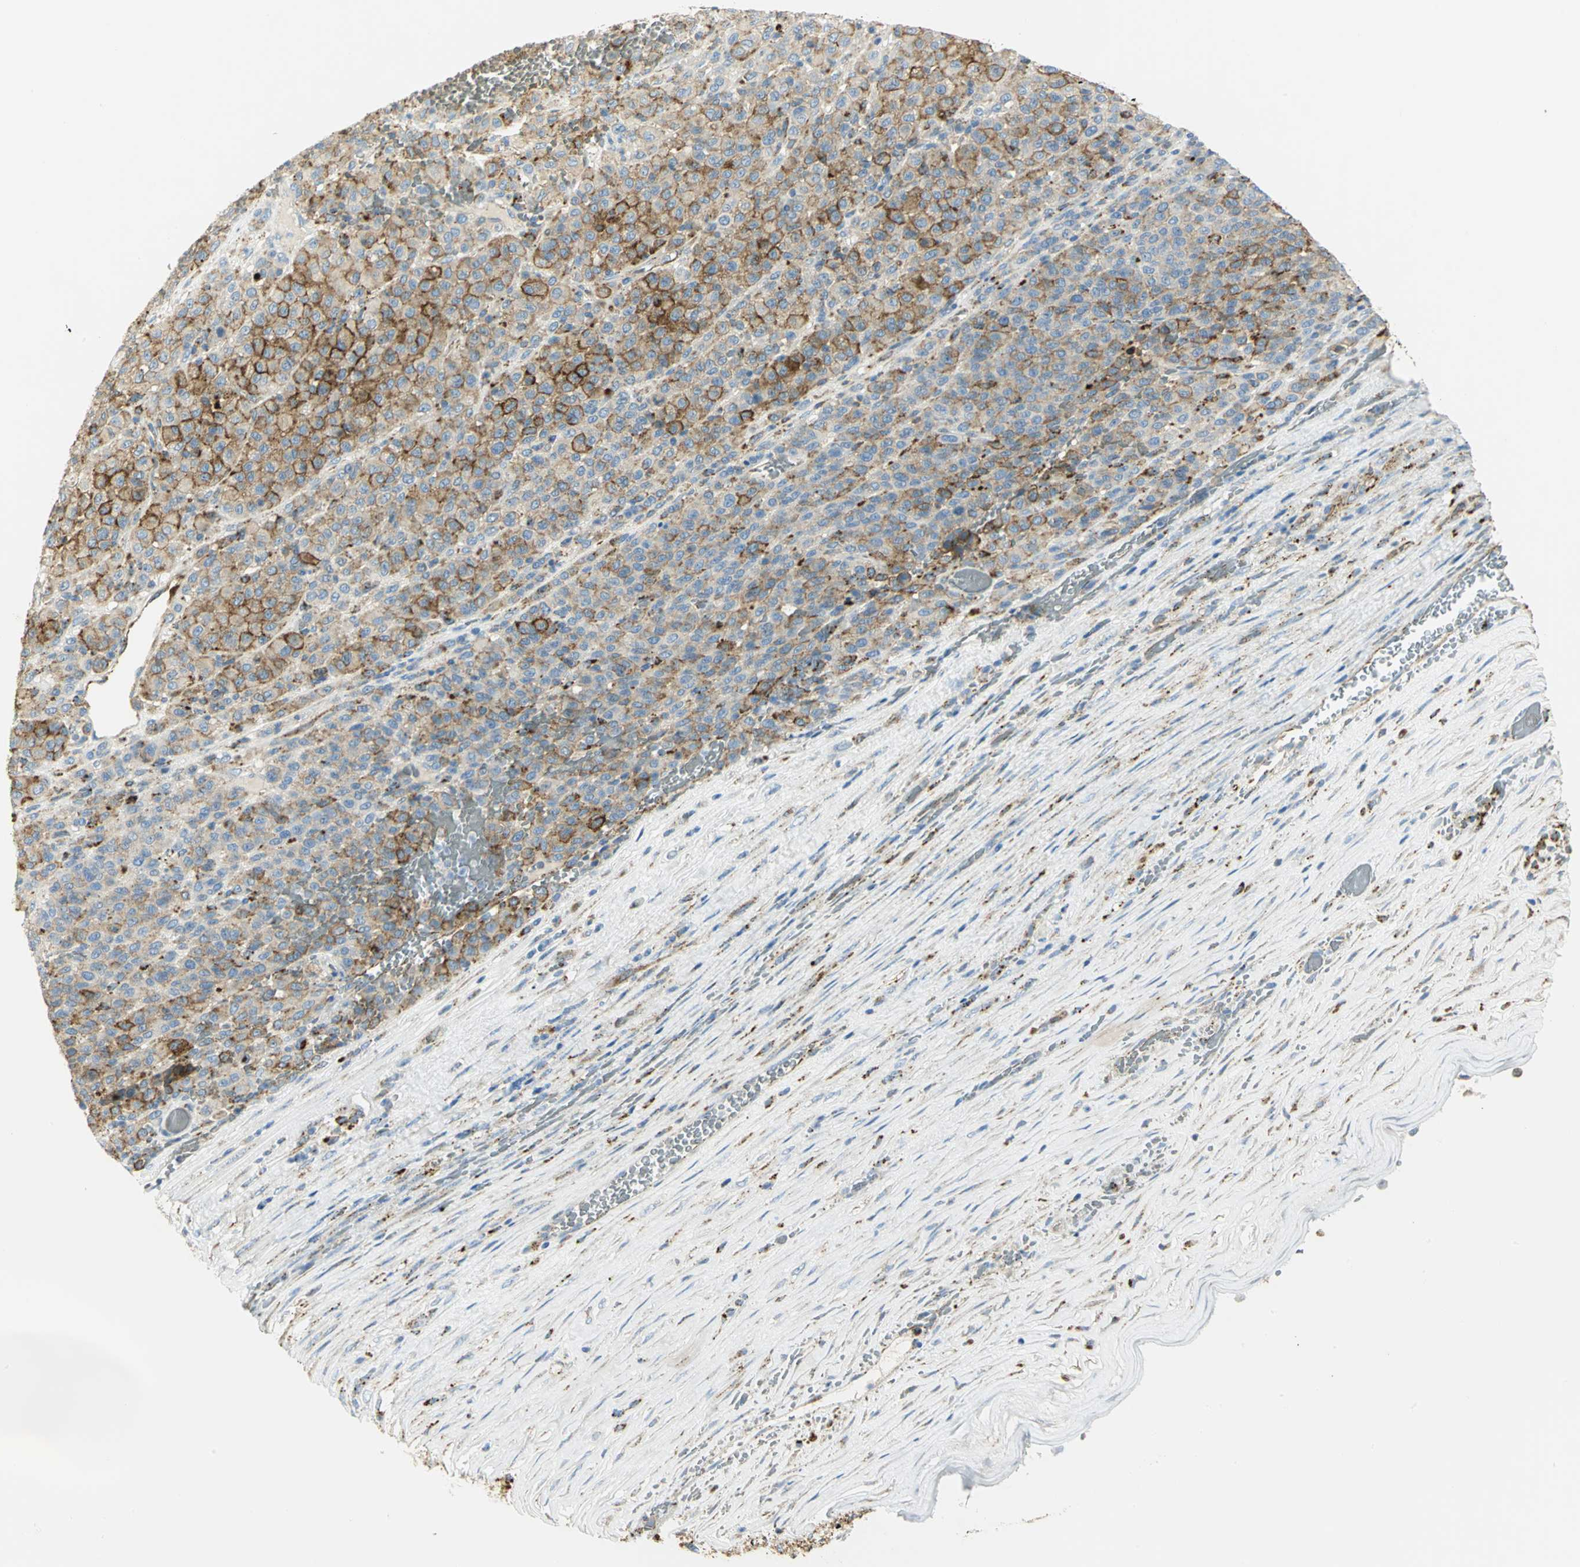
{"staining": {"intensity": "moderate", "quantity": ">75%", "location": "cytoplasmic/membranous"}, "tissue": "melanoma", "cell_type": "Tumor cells", "image_type": "cancer", "snomed": [{"axis": "morphology", "description": "Malignant melanoma, Metastatic site"}, {"axis": "topography", "description": "Pancreas"}], "caption": "IHC of human malignant melanoma (metastatic site) displays medium levels of moderate cytoplasmic/membranous staining in approximately >75% of tumor cells. (IHC, brightfield microscopy, high magnification).", "gene": "ARSA", "patient": {"sex": "female", "age": 30}}